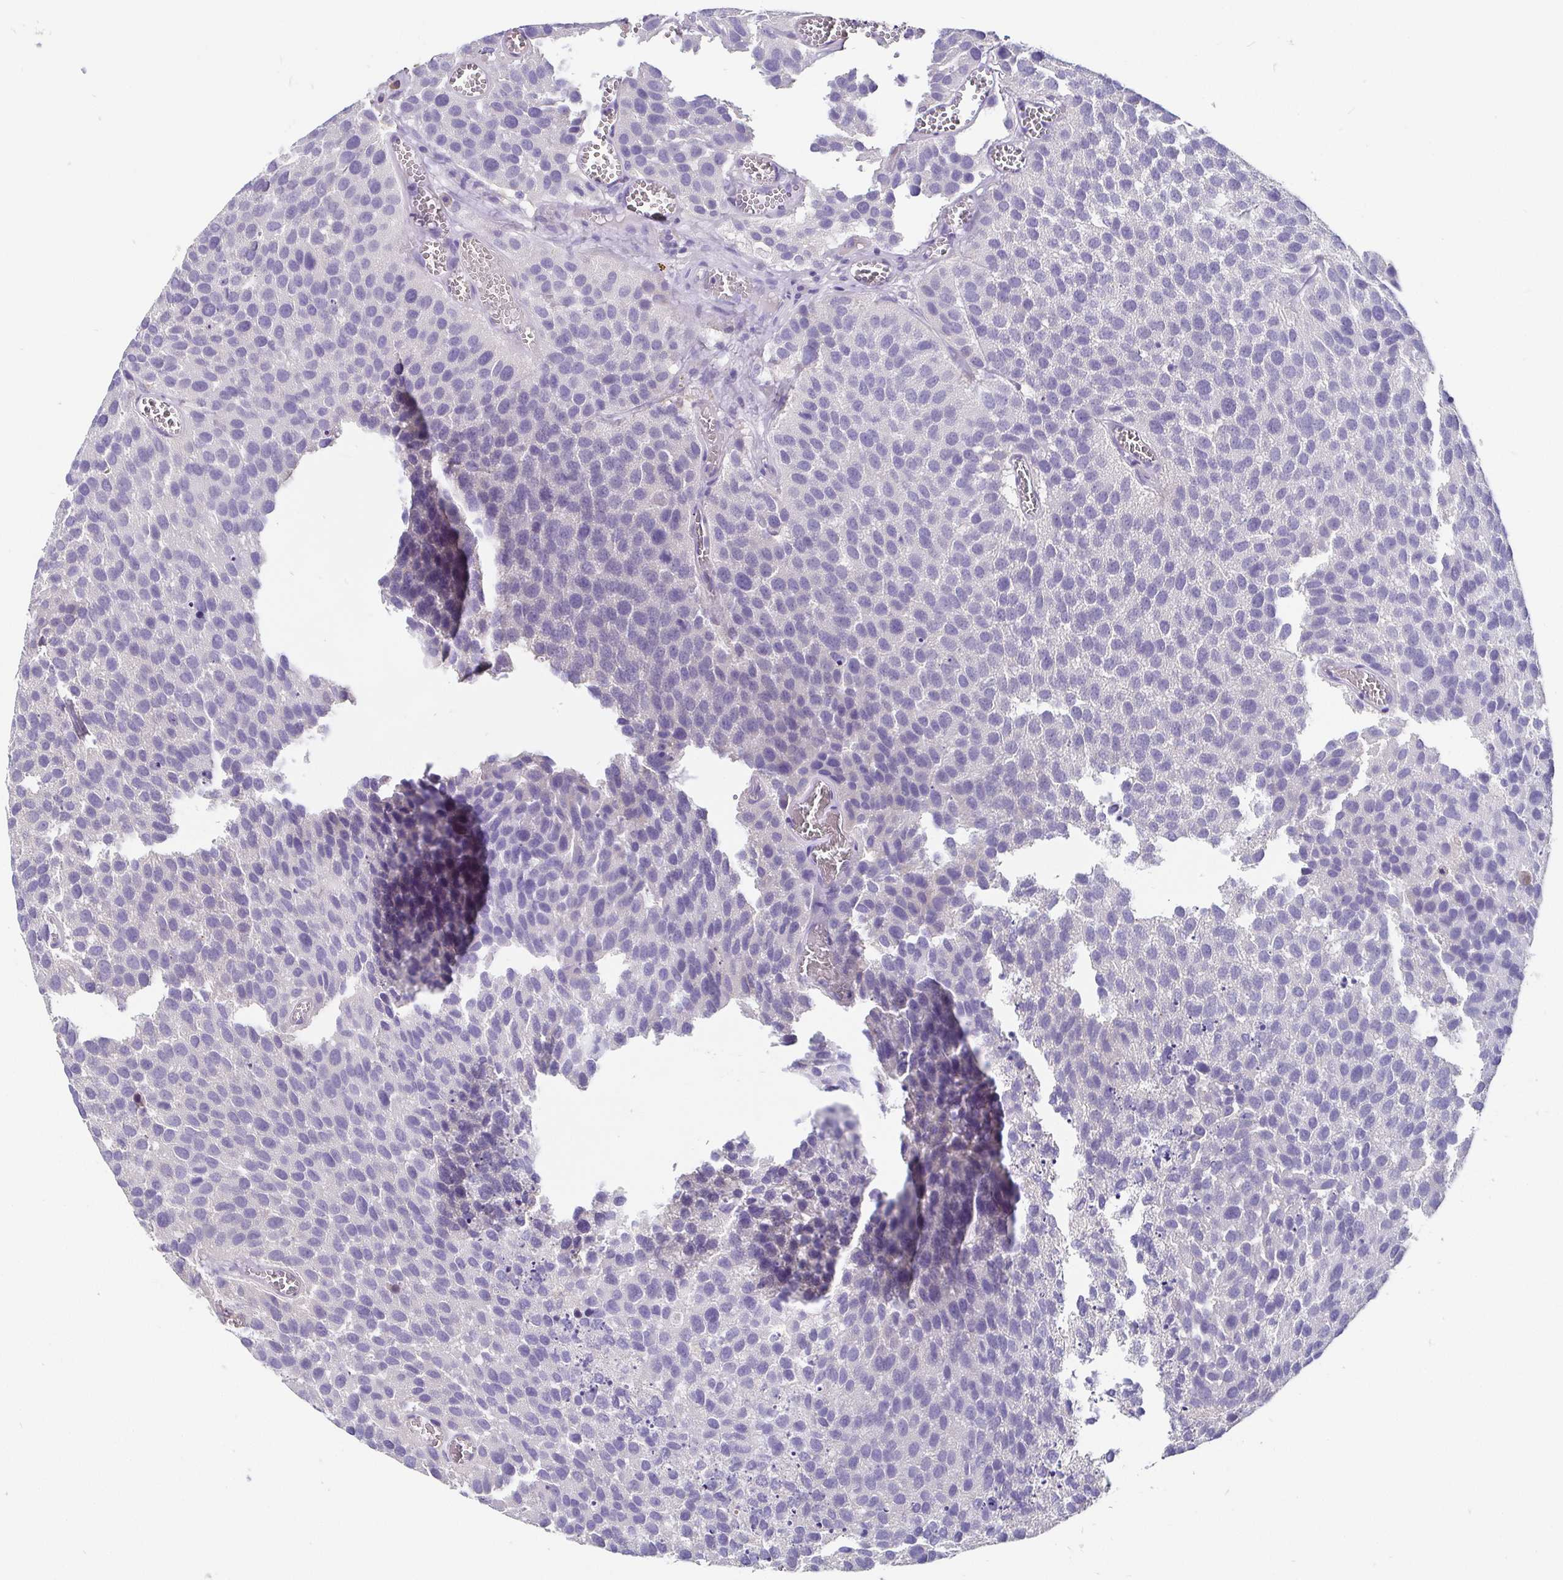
{"staining": {"intensity": "negative", "quantity": "none", "location": "none"}, "tissue": "urothelial cancer", "cell_type": "Tumor cells", "image_type": "cancer", "snomed": [{"axis": "morphology", "description": "Urothelial carcinoma, Low grade"}, {"axis": "topography", "description": "Urinary bladder"}], "caption": "Immunohistochemical staining of low-grade urothelial carcinoma exhibits no significant positivity in tumor cells.", "gene": "ADAMTS6", "patient": {"sex": "female", "age": 69}}